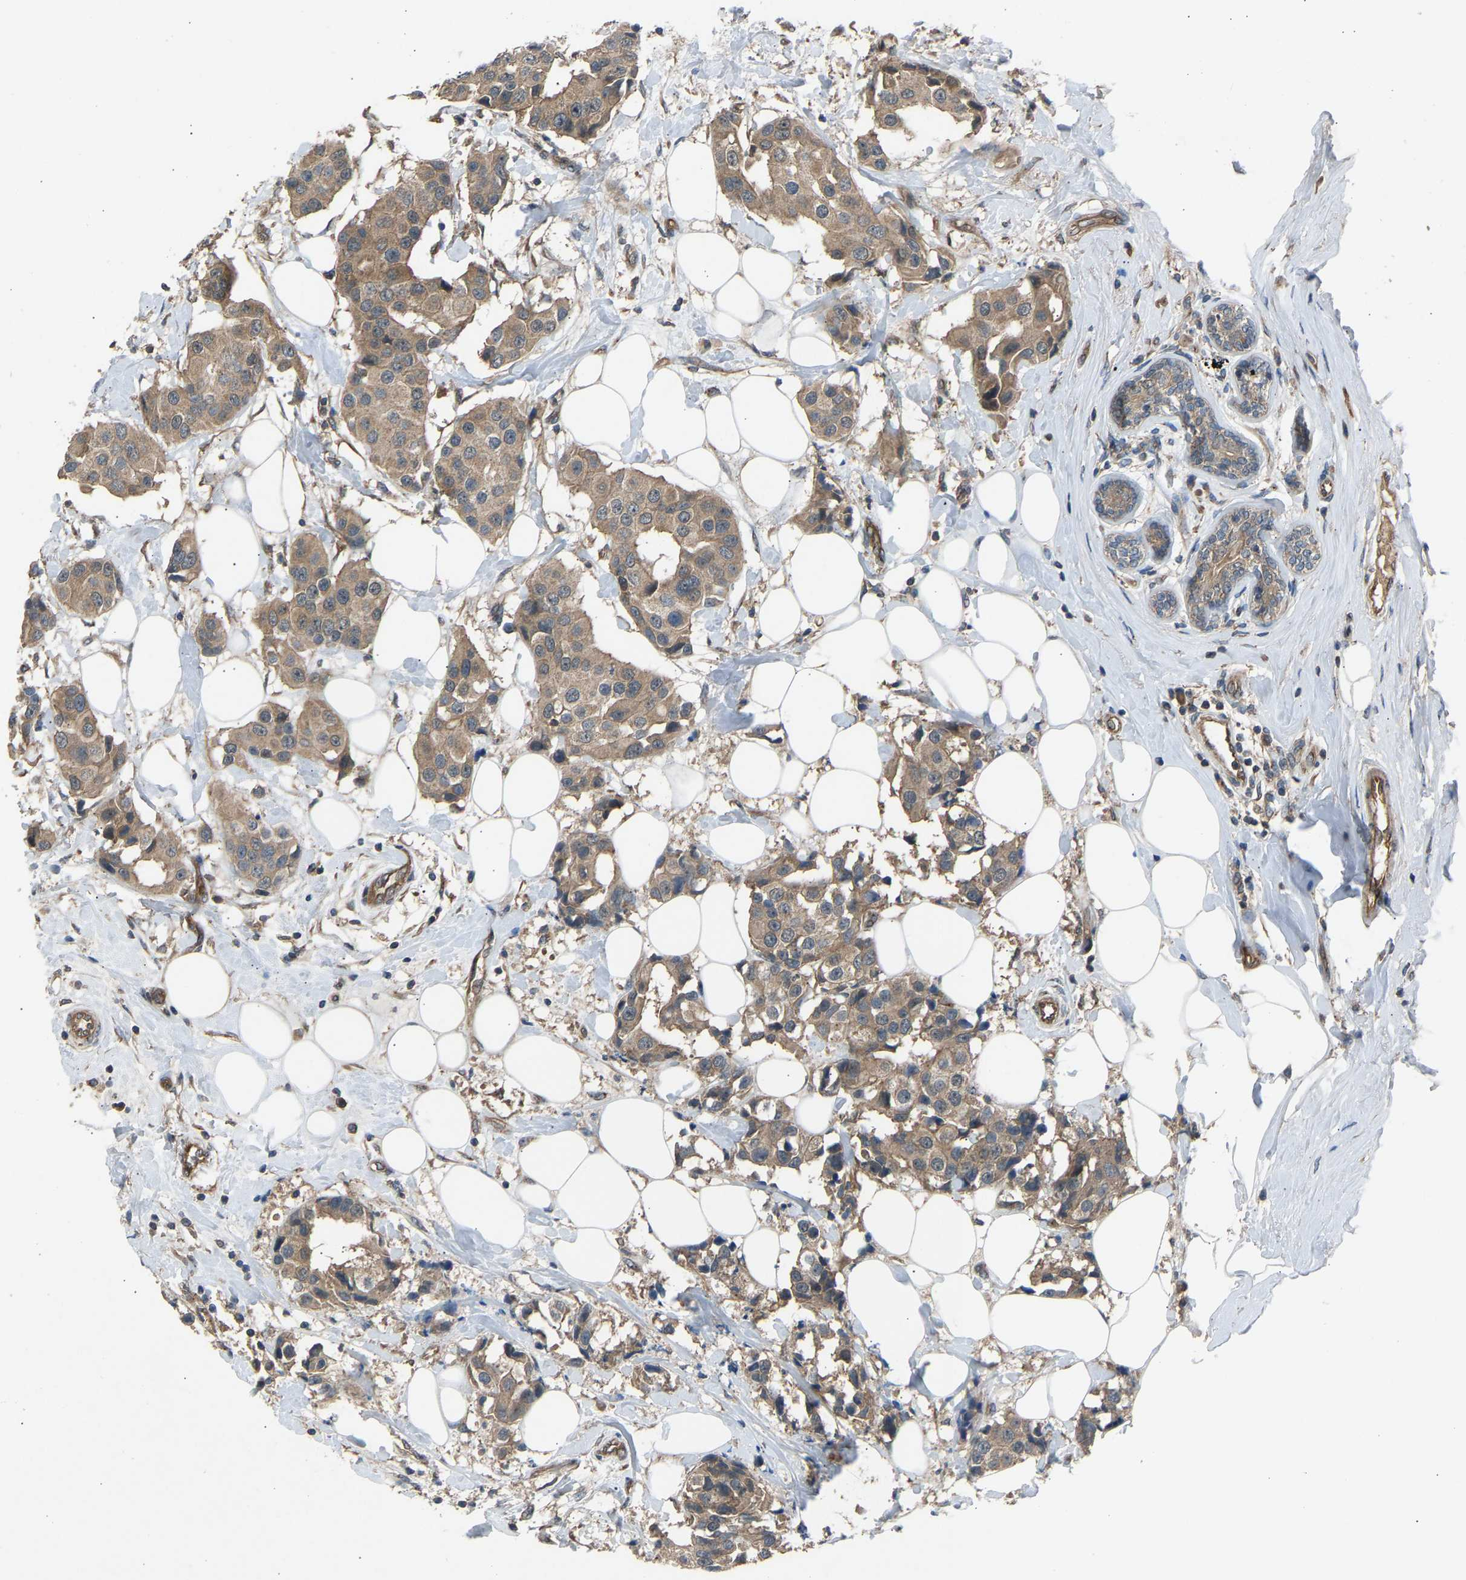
{"staining": {"intensity": "weak", "quantity": ">75%", "location": "cytoplasmic/membranous"}, "tissue": "breast cancer", "cell_type": "Tumor cells", "image_type": "cancer", "snomed": [{"axis": "morphology", "description": "Normal tissue, NOS"}, {"axis": "morphology", "description": "Duct carcinoma"}, {"axis": "topography", "description": "Breast"}], "caption": "Immunohistochemistry (IHC) micrograph of human breast cancer stained for a protein (brown), which exhibits low levels of weak cytoplasmic/membranous positivity in approximately >75% of tumor cells.", "gene": "GAS2L1", "patient": {"sex": "female", "age": 39}}